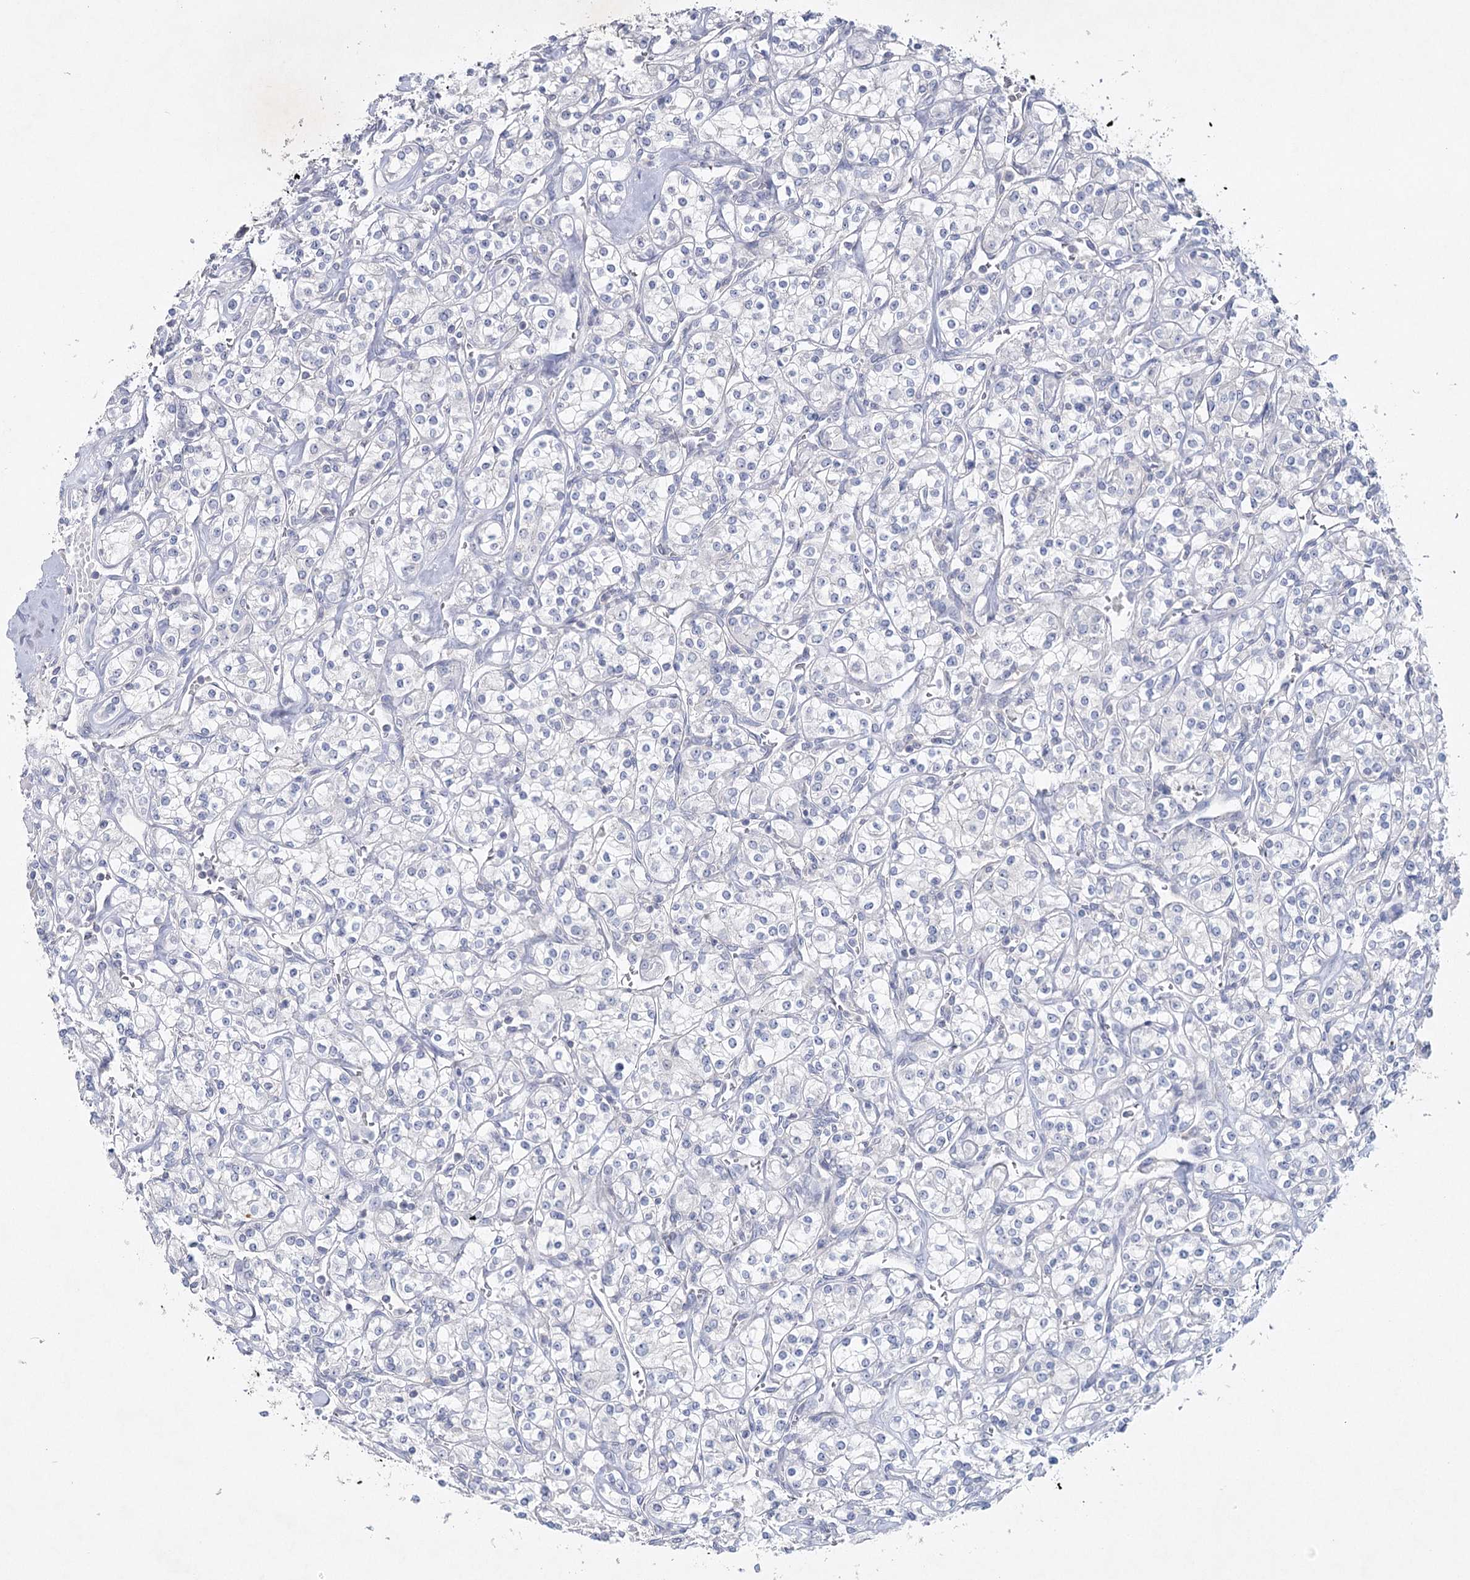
{"staining": {"intensity": "negative", "quantity": "none", "location": "none"}, "tissue": "renal cancer", "cell_type": "Tumor cells", "image_type": "cancer", "snomed": [{"axis": "morphology", "description": "Adenocarcinoma, NOS"}, {"axis": "topography", "description": "Kidney"}], "caption": "There is no significant expression in tumor cells of renal cancer.", "gene": "MAP3K13", "patient": {"sex": "male", "age": 77}}